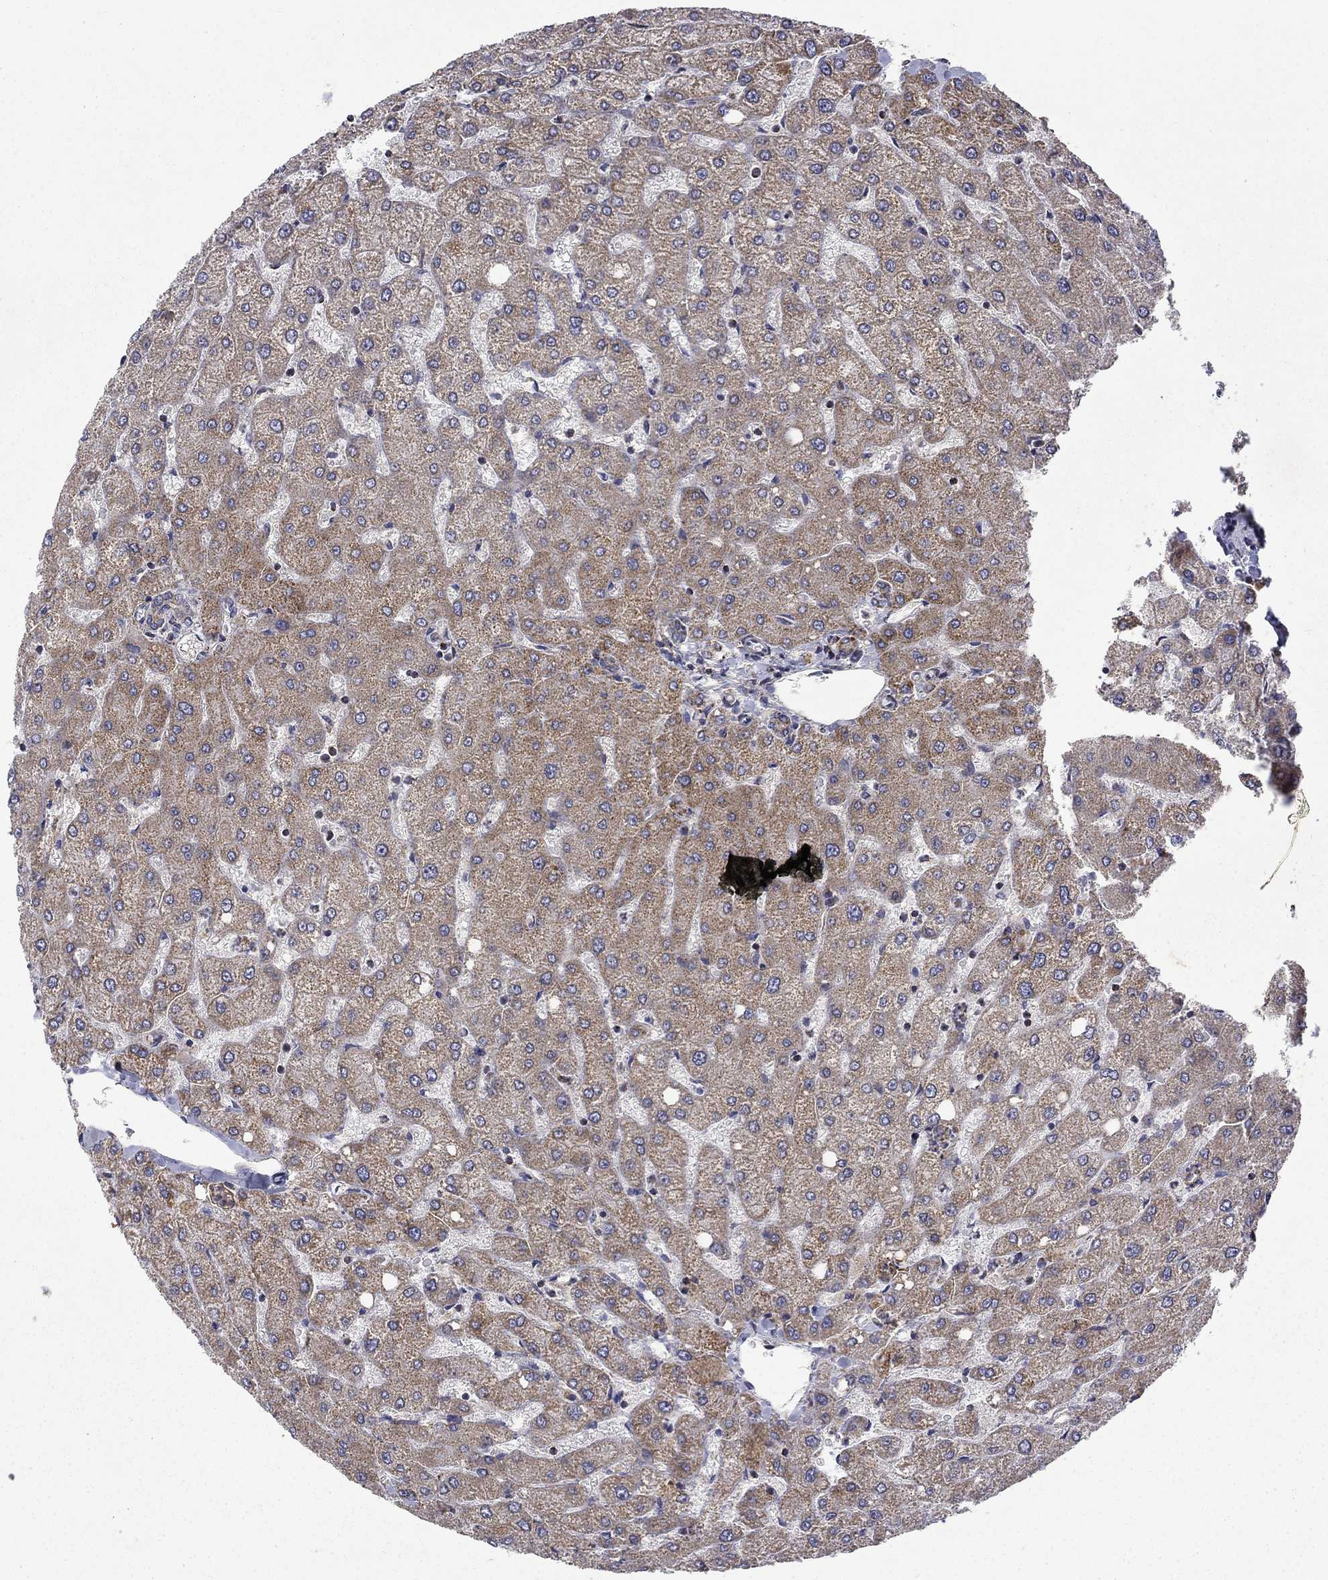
{"staining": {"intensity": "moderate", "quantity": "25%-75%", "location": "cytoplasmic/membranous"}, "tissue": "liver", "cell_type": "Cholangiocytes", "image_type": "normal", "snomed": [{"axis": "morphology", "description": "Normal tissue, NOS"}, {"axis": "topography", "description": "Liver"}], "caption": "Cholangiocytes reveal medium levels of moderate cytoplasmic/membranous positivity in approximately 25%-75% of cells in unremarkable liver.", "gene": "PCBP3", "patient": {"sex": "female", "age": 54}}